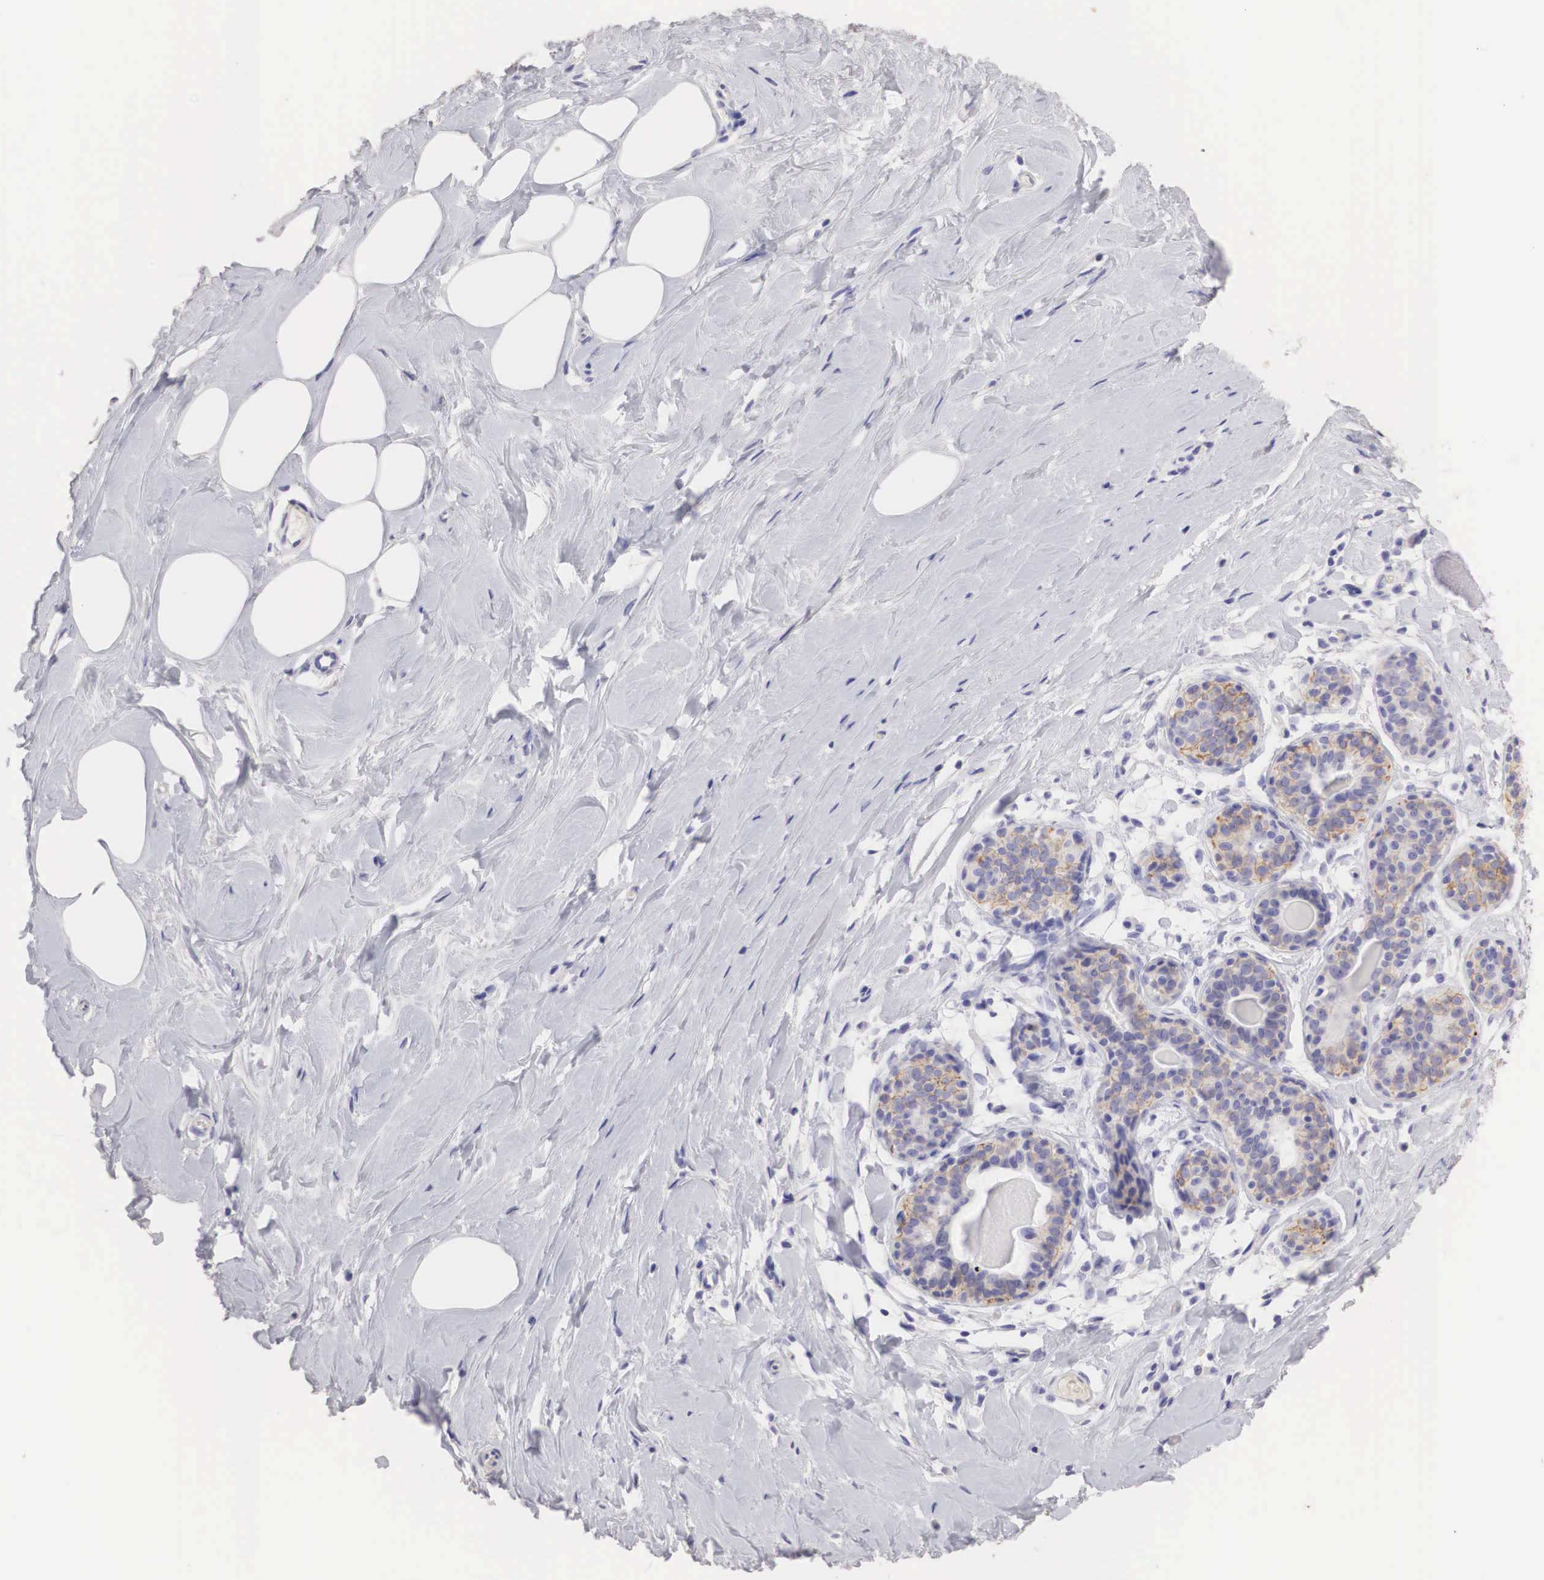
{"staining": {"intensity": "negative", "quantity": "none", "location": "none"}, "tissue": "breast", "cell_type": "Adipocytes", "image_type": "normal", "snomed": [{"axis": "morphology", "description": "Normal tissue, NOS"}, {"axis": "topography", "description": "Breast"}], "caption": "Breast was stained to show a protein in brown. There is no significant expression in adipocytes. (DAB immunohistochemistry with hematoxylin counter stain).", "gene": "ERBB2", "patient": {"sex": "female", "age": 44}}